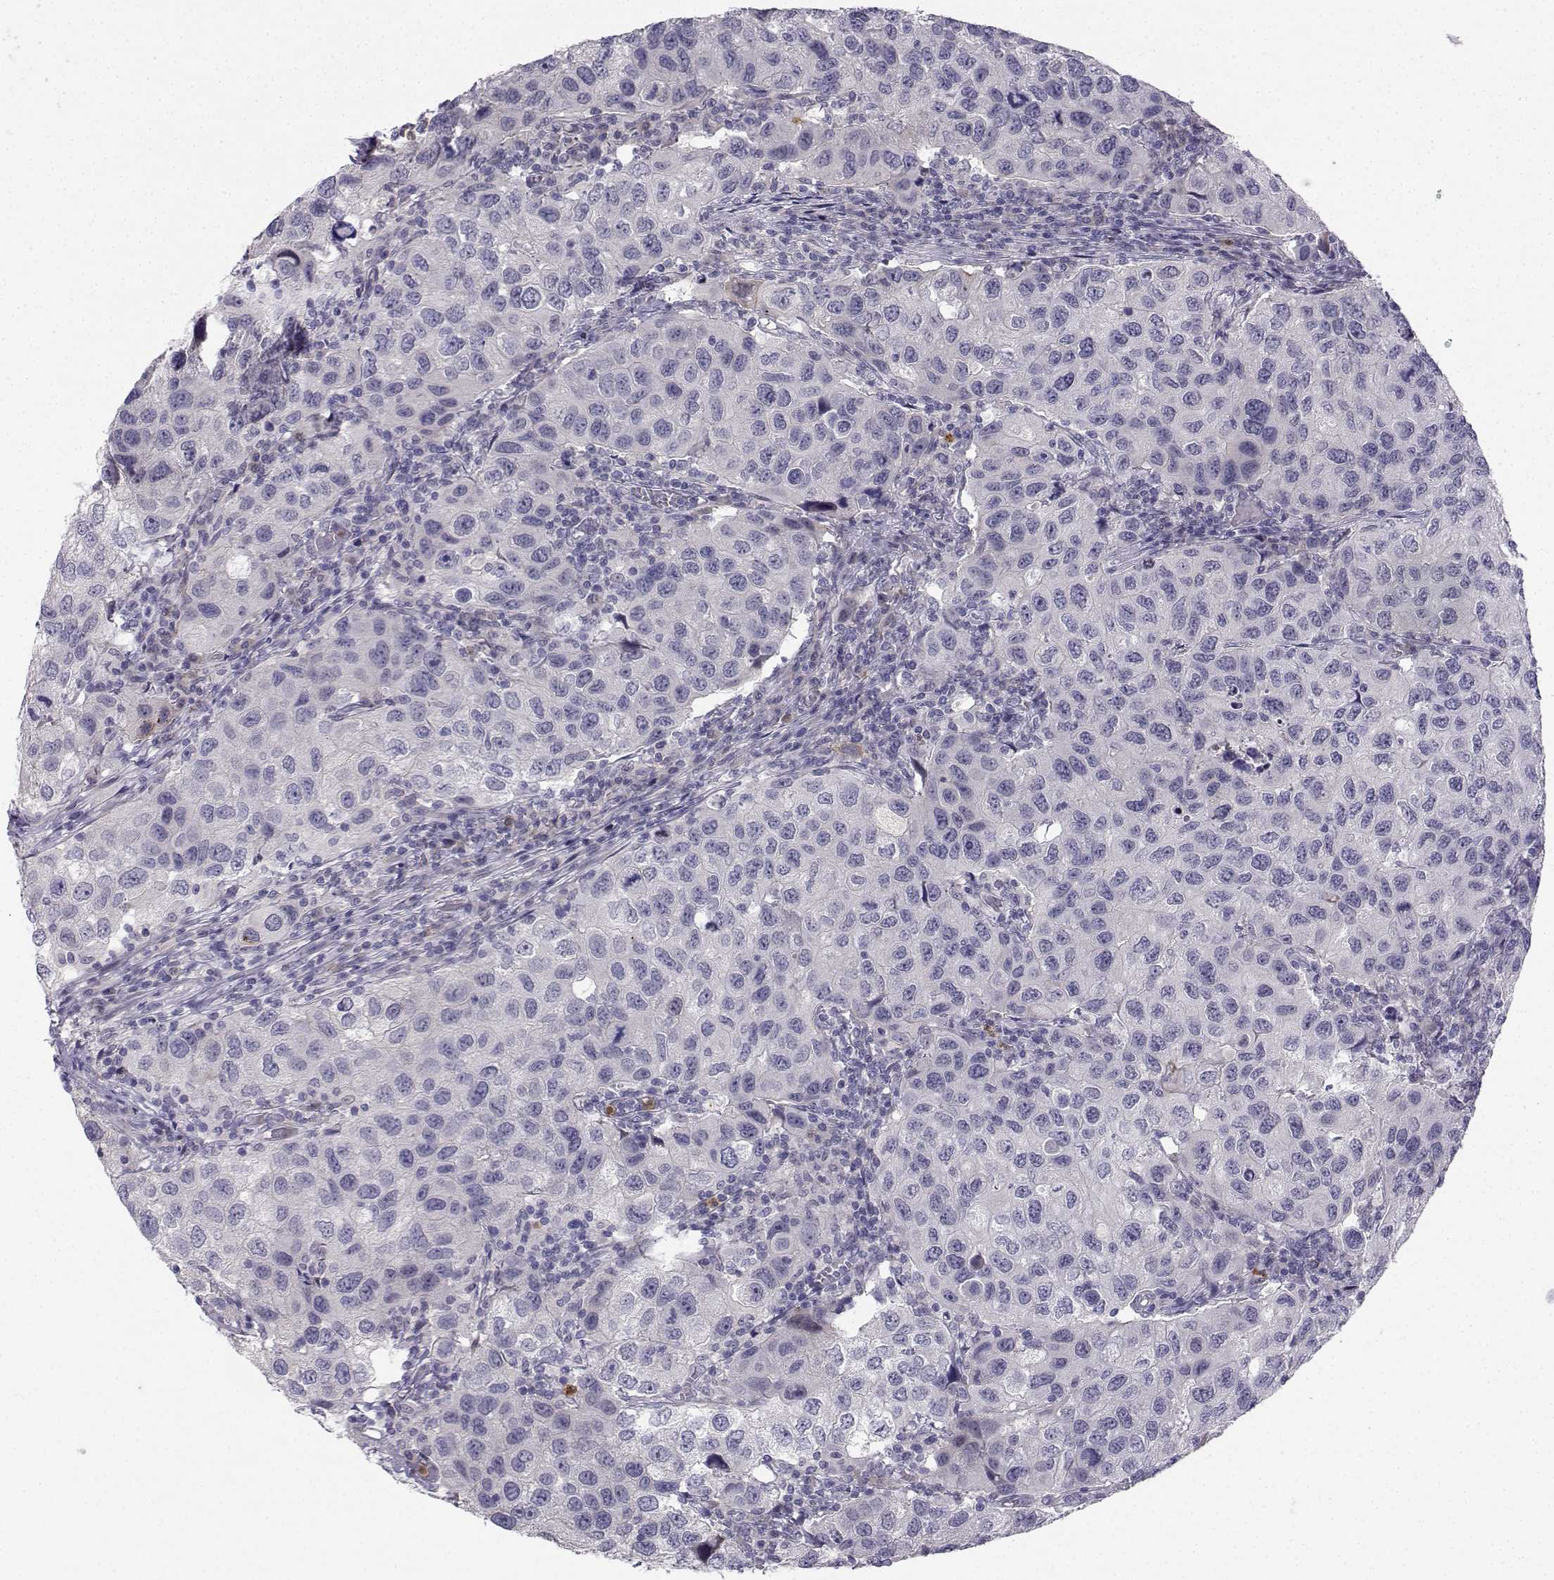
{"staining": {"intensity": "negative", "quantity": "none", "location": "none"}, "tissue": "urothelial cancer", "cell_type": "Tumor cells", "image_type": "cancer", "snomed": [{"axis": "morphology", "description": "Urothelial carcinoma, High grade"}, {"axis": "topography", "description": "Urinary bladder"}], "caption": "Tumor cells show no significant protein staining in urothelial cancer.", "gene": "CALY", "patient": {"sex": "male", "age": 79}}